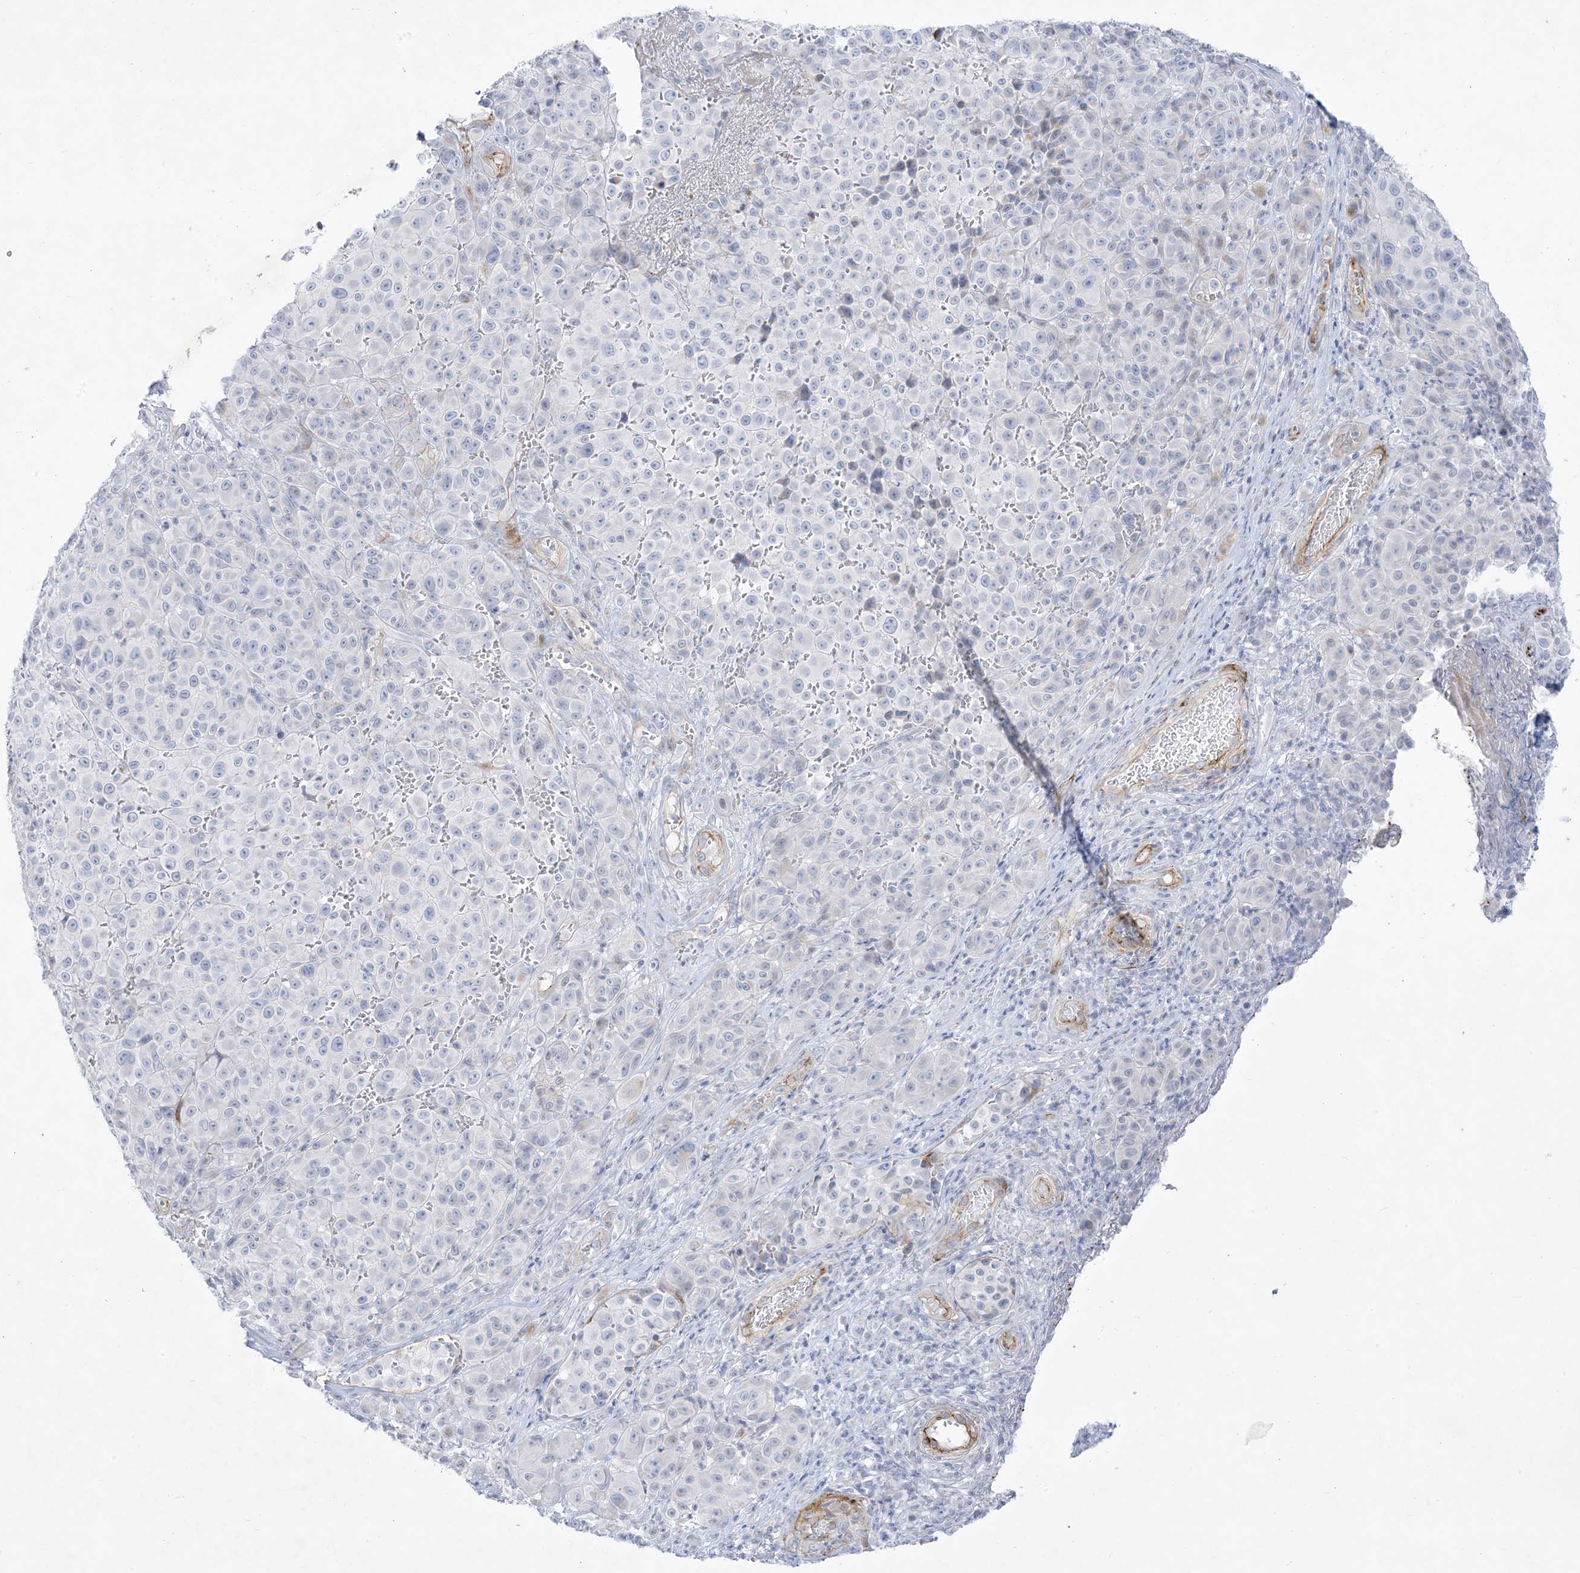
{"staining": {"intensity": "negative", "quantity": "none", "location": "none"}, "tissue": "melanoma", "cell_type": "Tumor cells", "image_type": "cancer", "snomed": [{"axis": "morphology", "description": "Malignant melanoma, NOS"}, {"axis": "topography", "description": "Skin"}], "caption": "Immunohistochemistry photomicrograph of human malignant melanoma stained for a protein (brown), which reveals no positivity in tumor cells. The staining was performed using DAB (3,3'-diaminobenzidine) to visualize the protein expression in brown, while the nuclei were stained in blue with hematoxylin (Magnification: 20x).", "gene": "B3GNT7", "patient": {"sex": "male", "age": 73}}